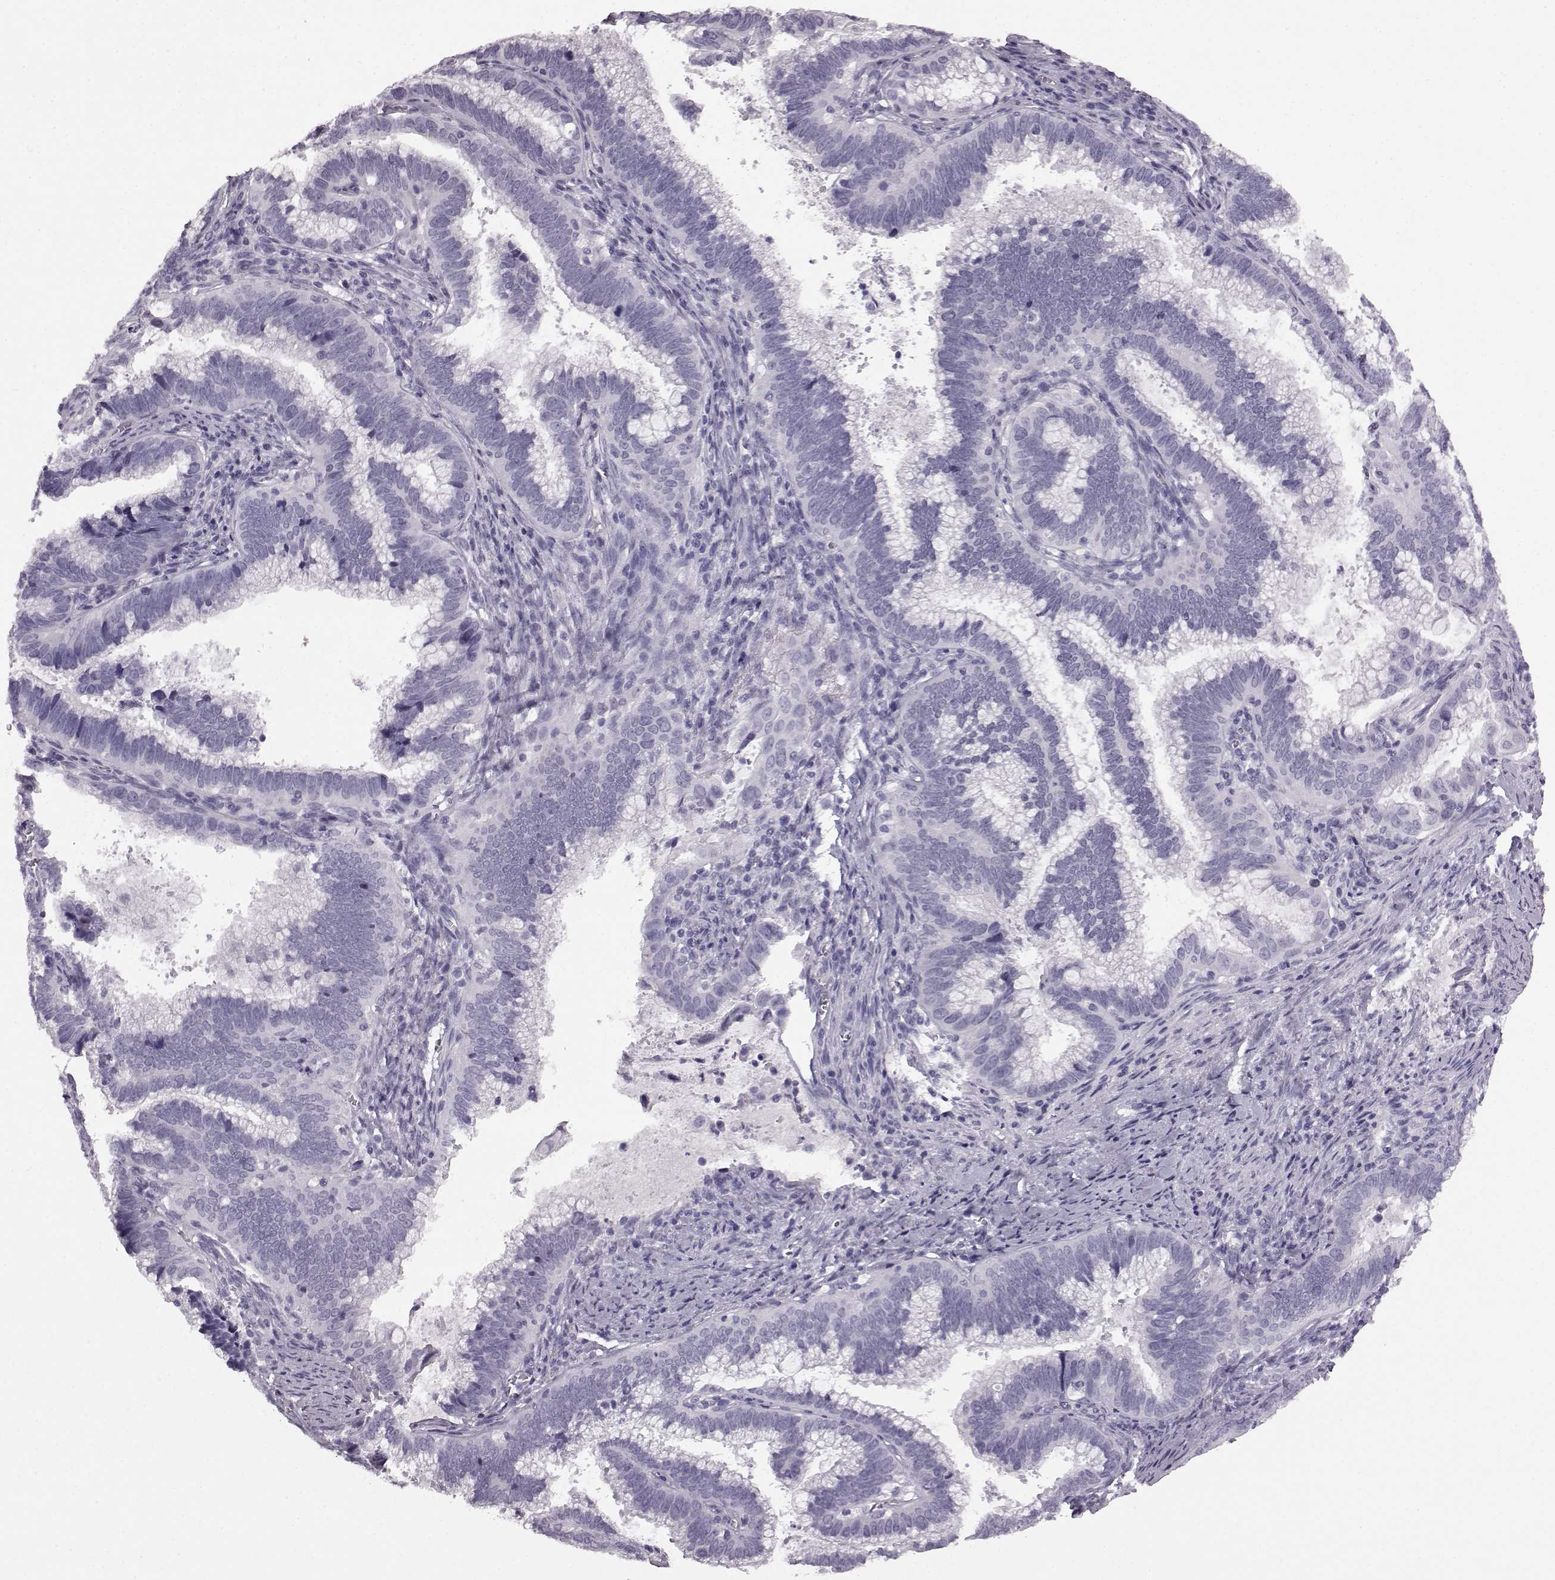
{"staining": {"intensity": "negative", "quantity": "none", "location": "none"}, "tissue": "cervical cancer", "cell_type": "Tumor cells", "image_type": "cancer", "snomed": [{"axis": "morphology", "description": "Adenocarcinoma, NOS"}, {"axis": "topography", "description": "Cervix"}], "caption": "Cervical cancer (adenocarcinoma) was stained to show a protein in brown. There is no significant staining in tumor cells. (Brightfield microscopy of DAB (3,3'-diaminobenzidine) IHC at high magnification).", "gene": "AIPL1", "patient": {"sex": "female", "age": 61}}